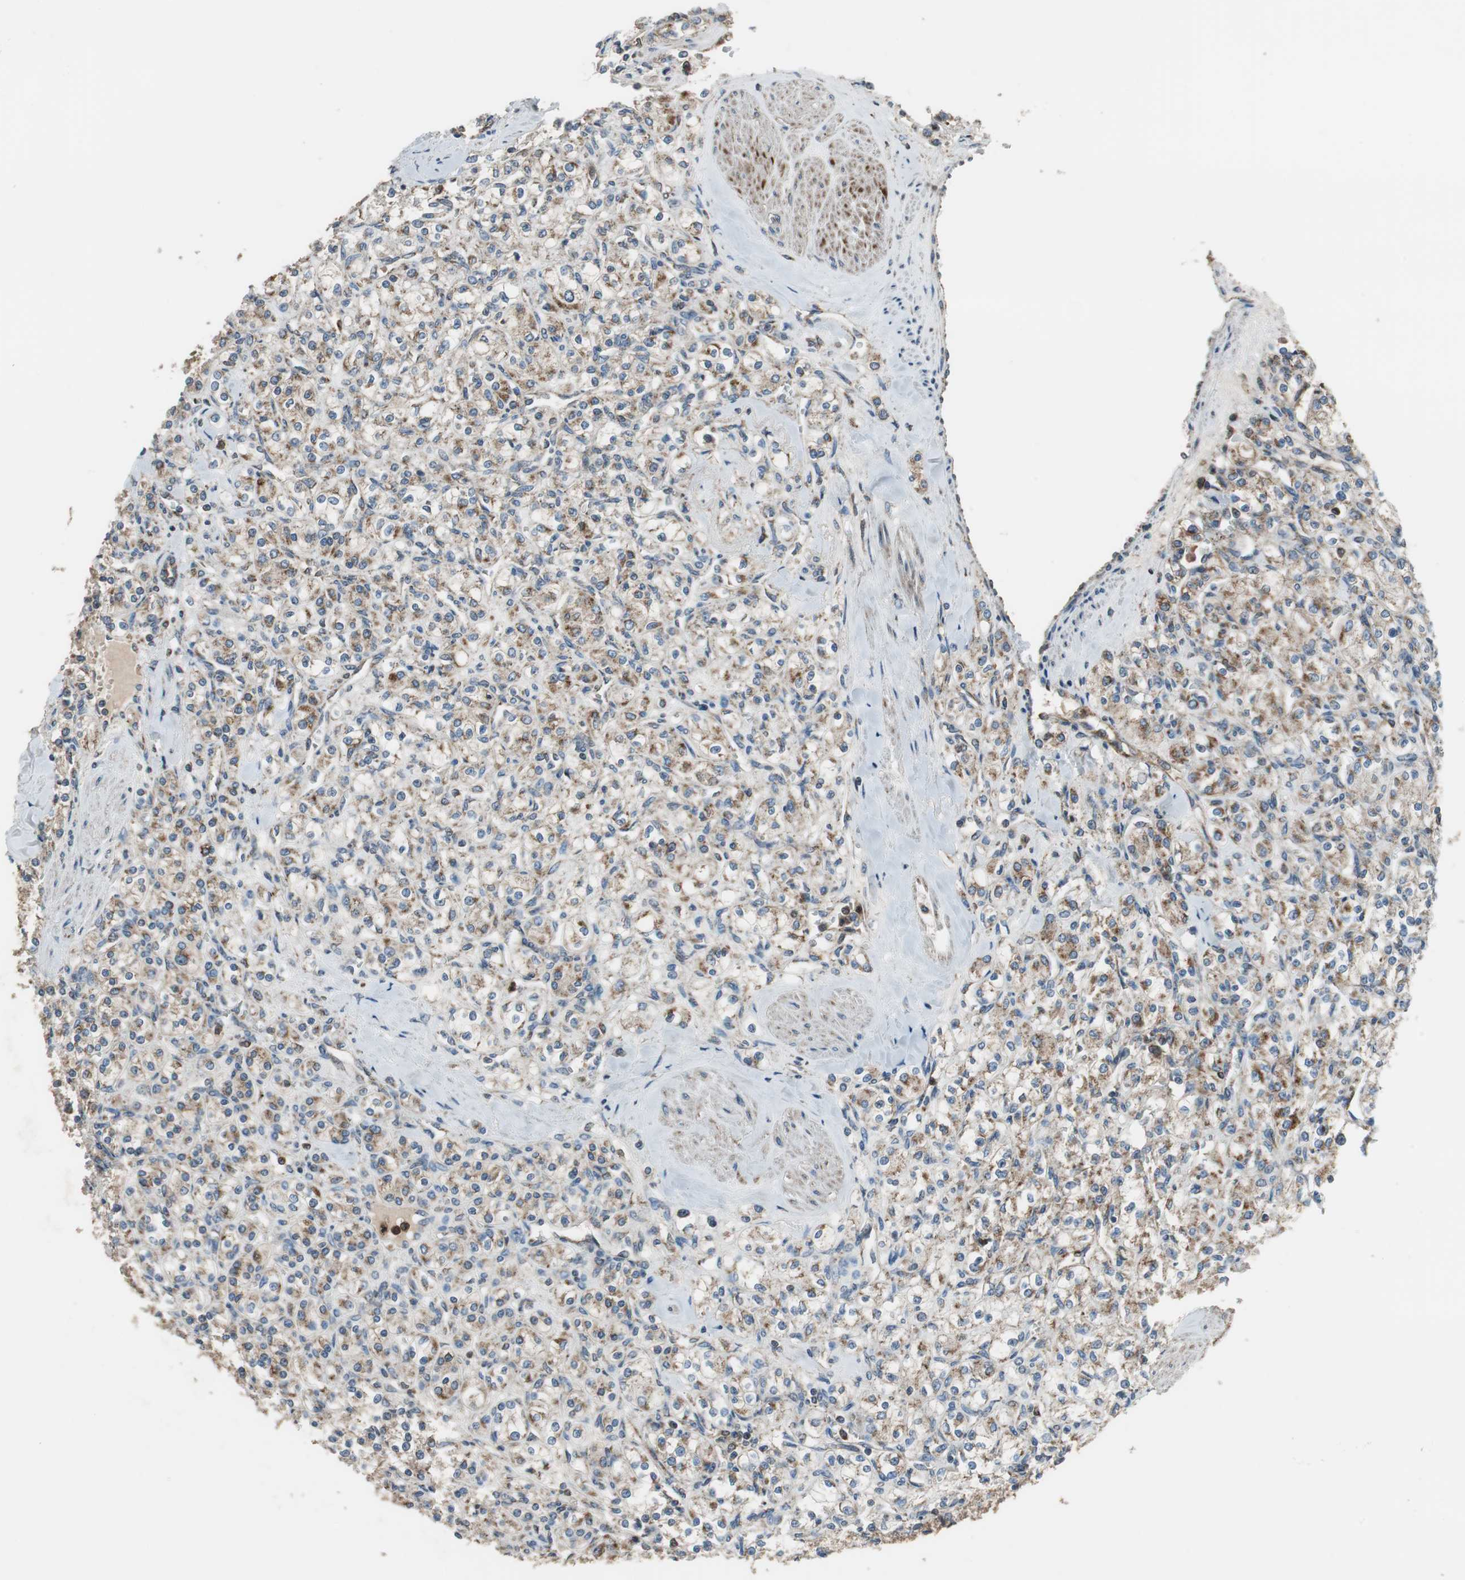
{"staining": {"intensity": "moderate", "quantity": ">75%", "location": "cytoplasmic/membranous"}, "tissue": "renal cancer", "cell_type": "Tumor cells", "image_type": "cancer", "snomed": [{"axis": "morphology", "description": "Adenocarcinoma, NOS"}, {"axis": "topography", "description": "Kidney"}], "caption": "Adenocarcinoma (renal) stained for a protein shows moderate cytoplasmic/membranous positivity in tumor cells. (DAB (3,3'-diaminobenzidine) = brown stain, brightfield microscopy at high magnification).", "gene": "PI4KB", "patient": {"sex": "male", "age": 77}}